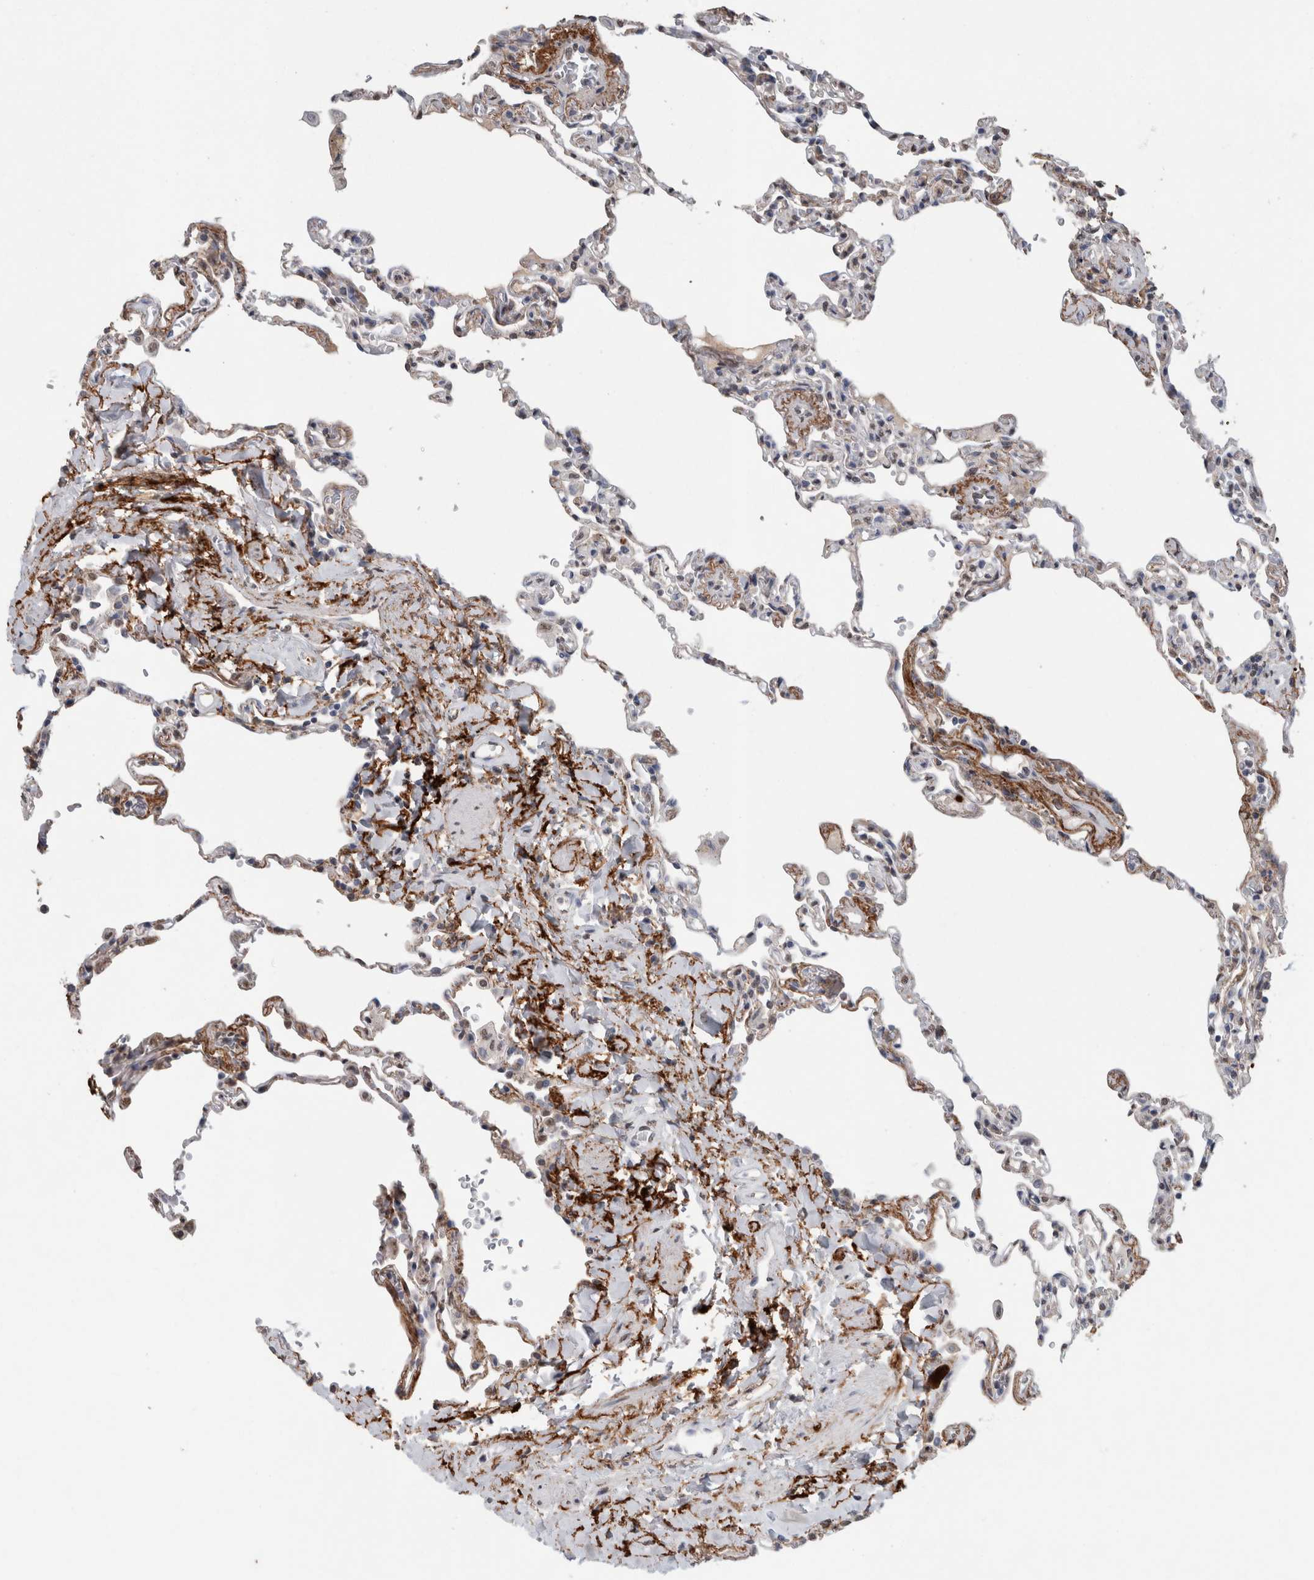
{"staining": {"intensity": "weak", "quantity": "<25%", "location": "cytoplasmic/membranous,nuclear"}, "tissue": "lung", "cell_type": "Alveolar cells", "image_type": "normal", "snomed": [{"axis": "morphology", "description": "Normal tissue, NOS"}, {"axis": "topography", "description": "Lung"}], "caption": "Human lung stained for a protein using immunohistochemistry (IHC) displays no expression in alveolar cells.", "gene": "LTBP1", "patient": {"sex": "male", "age": 59}}